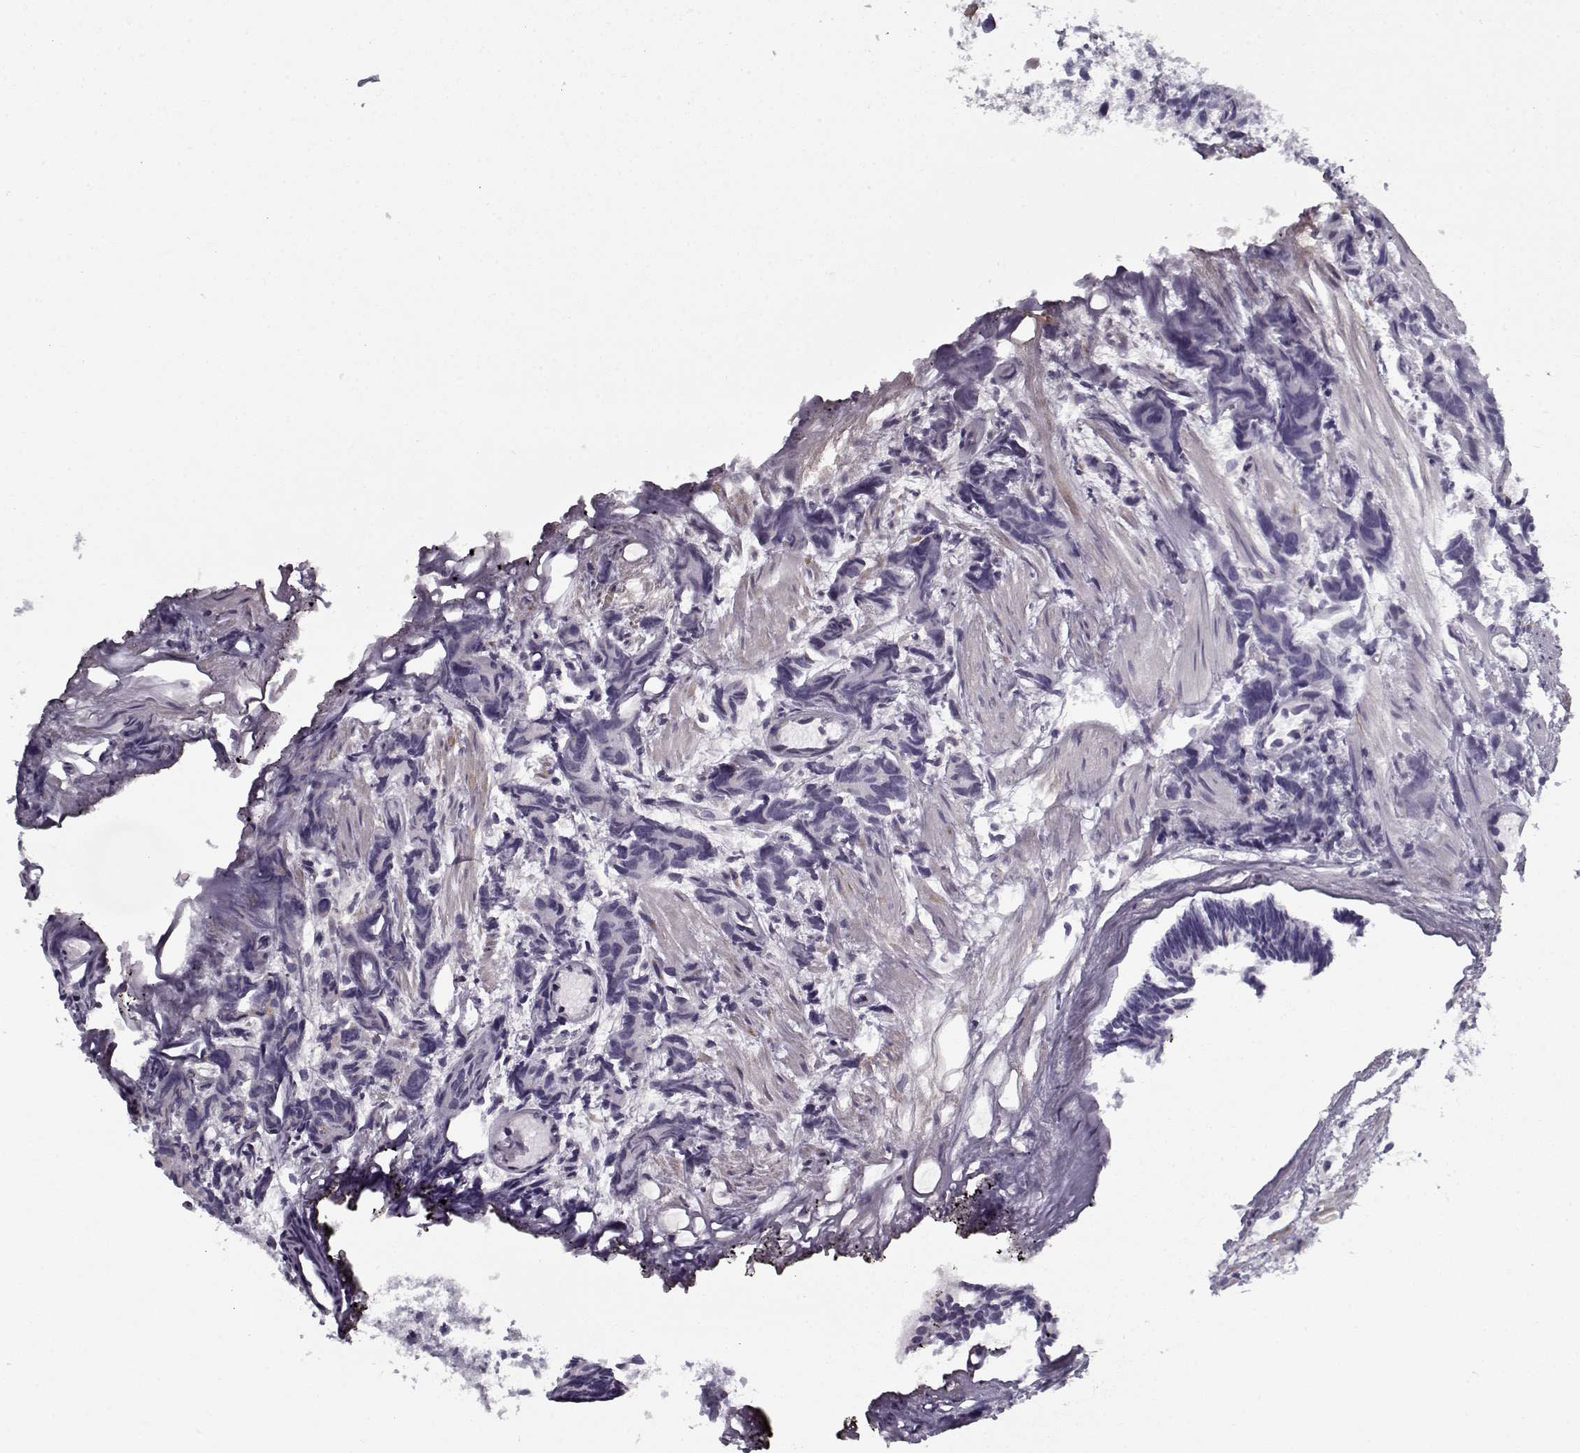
{"staining": {"intensity": "negative", "quantity": "none", "location": "none"}, "tissue": "prostate cancer", "cell_type": "Tumor cells", "image_type": "cancer", "snomed": [{"axis": "morphology", "description": "Adenocarcinoma, High grade"}, {"axis": "topography", "description": "Prostate"}], "caption": "An image of human prostate cancer (adenocarcinoma (high-grade)) is negative for staining in tumor cells.", "gene": "SPACA9", "patient": {"sex": "male", "age": 77}}